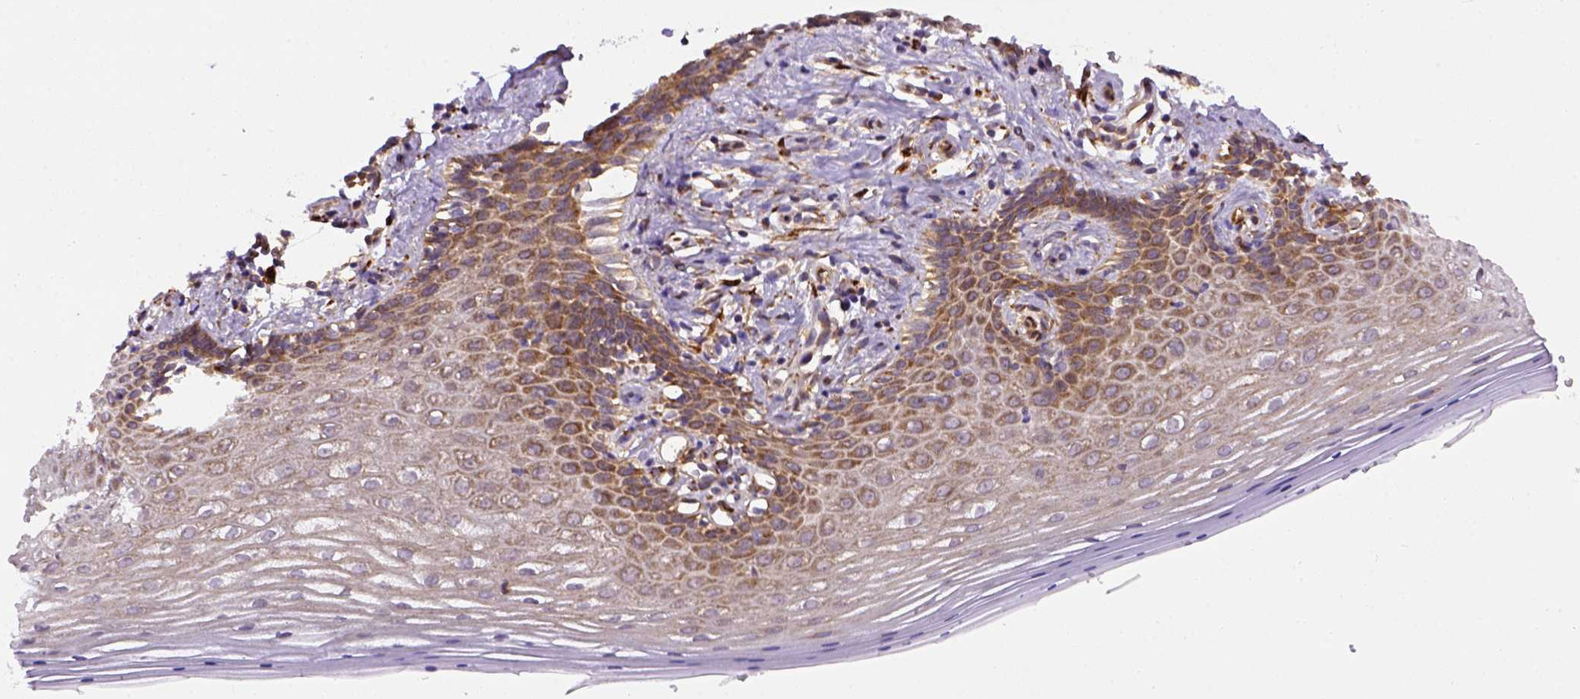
{"staining": {"intensity": "moderate", "quantity": ">75%", "location": "cytoplasmic/membranous"}, "tissue": "vagina", "cell_type": "Squamous epithelial cells", "image_type": "normal", "snomed": [{"axis": "morphology", "description": "Normal tissue, NOS"}, {"axis": "topography", "description": "Vagina"}], "caption": "Vagina stained for a protein (brown) shows moderate cytoplasmic/membranous positive expression in approximately >75% of squamous epithelial cells.", "gene": "KAZN", "patient": {"sex": "female", "age": 42}}